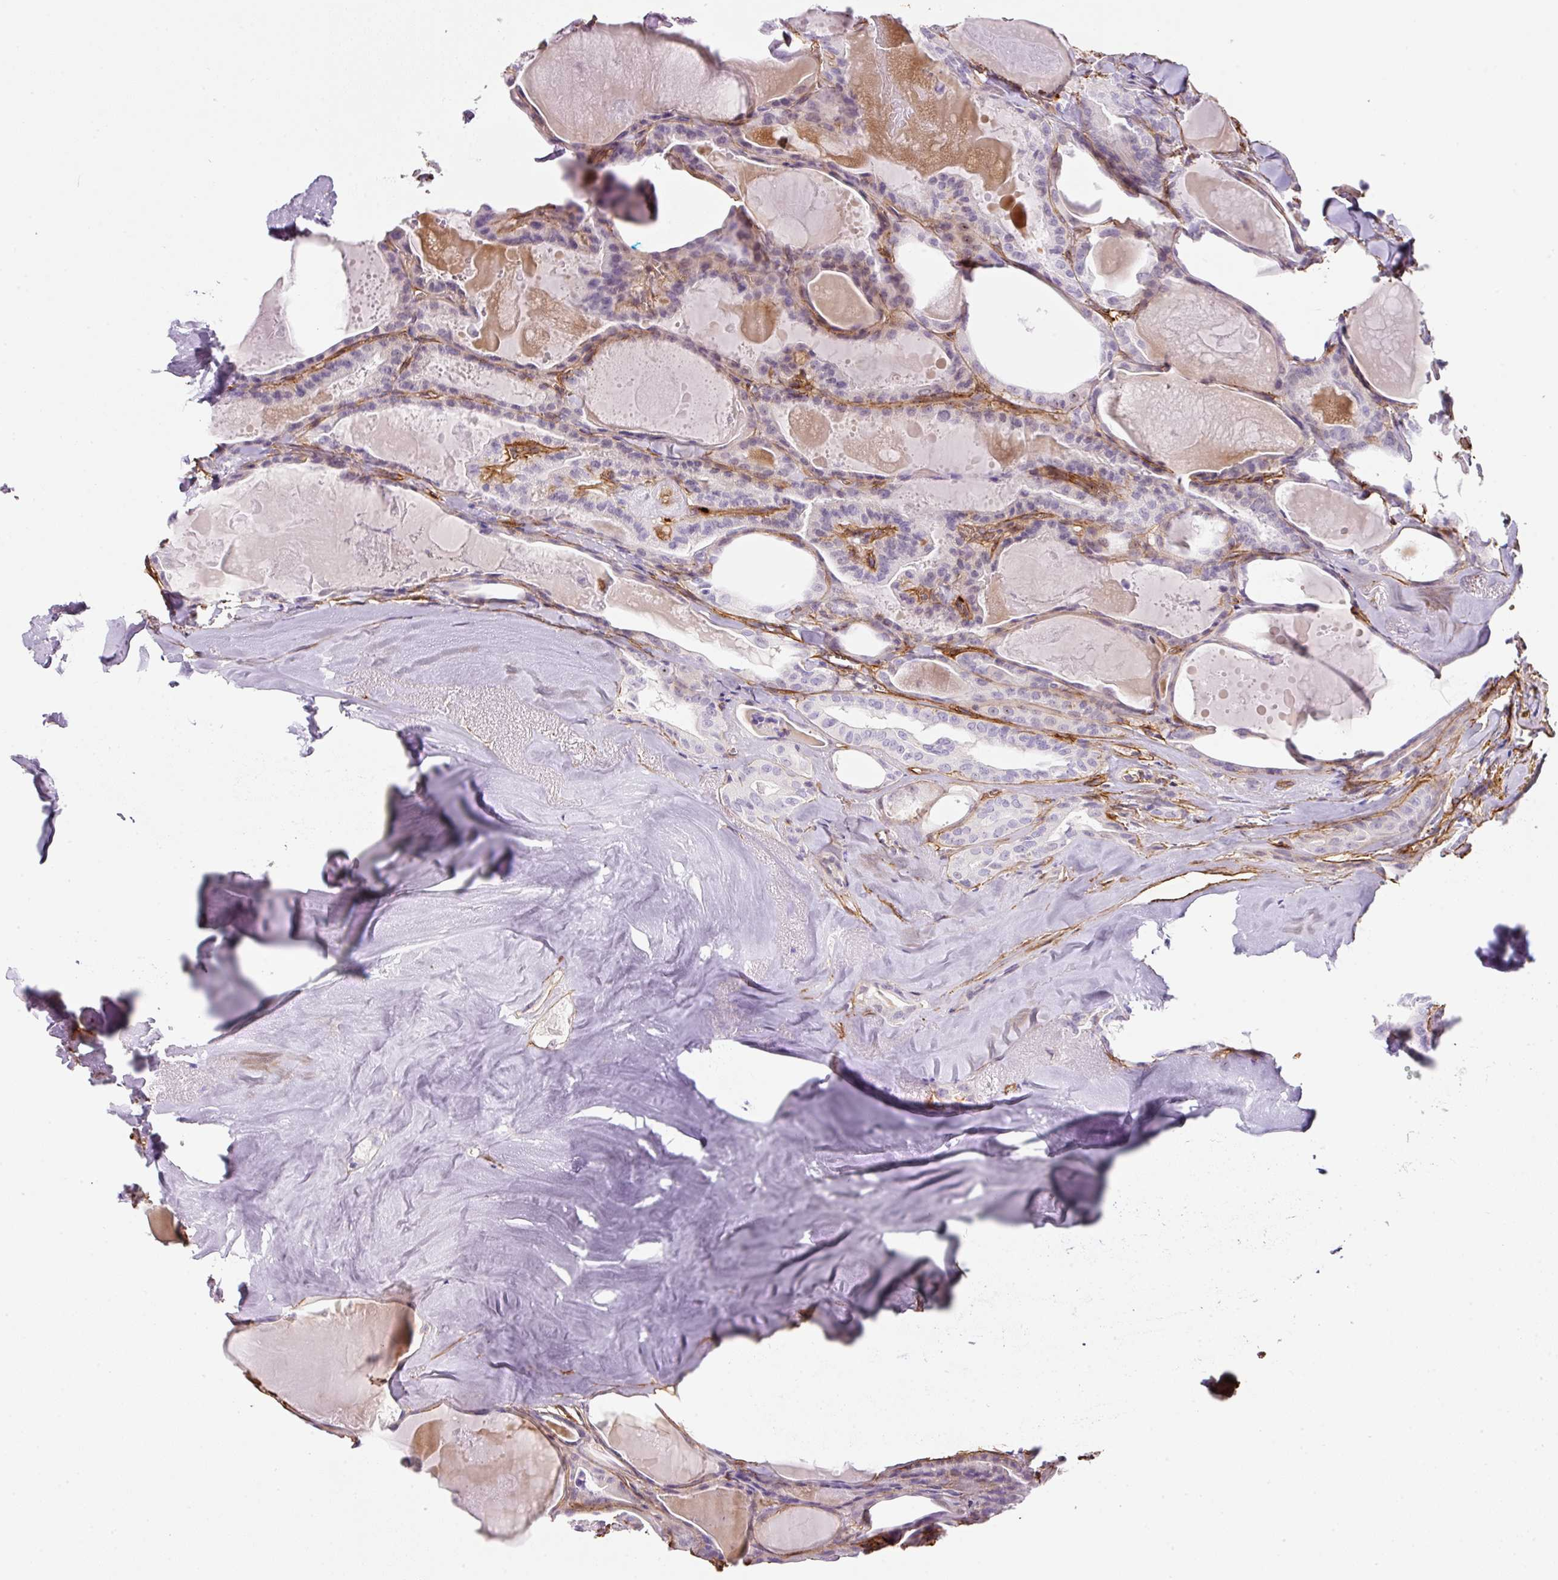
{"staining": {"intensity": "negative", "quantity": "none", "location": "none"}, "tissue": "thyroid cancer", "cell_type": "Tumor cells", "image_type": "cancer", "snomed": [{"axis": "morphology", "description": "Papillary adenocarcinoma, NOS"}, {"axis": "topography", "description": "Thyroid gland"}], "caption": "This is an IHC image of human thyroid cancer (papillary adenocarcinoma). There is no expression in tumor cells.", "gene": "LOXL4", "patient": {"sex": "male", "age": 52}}